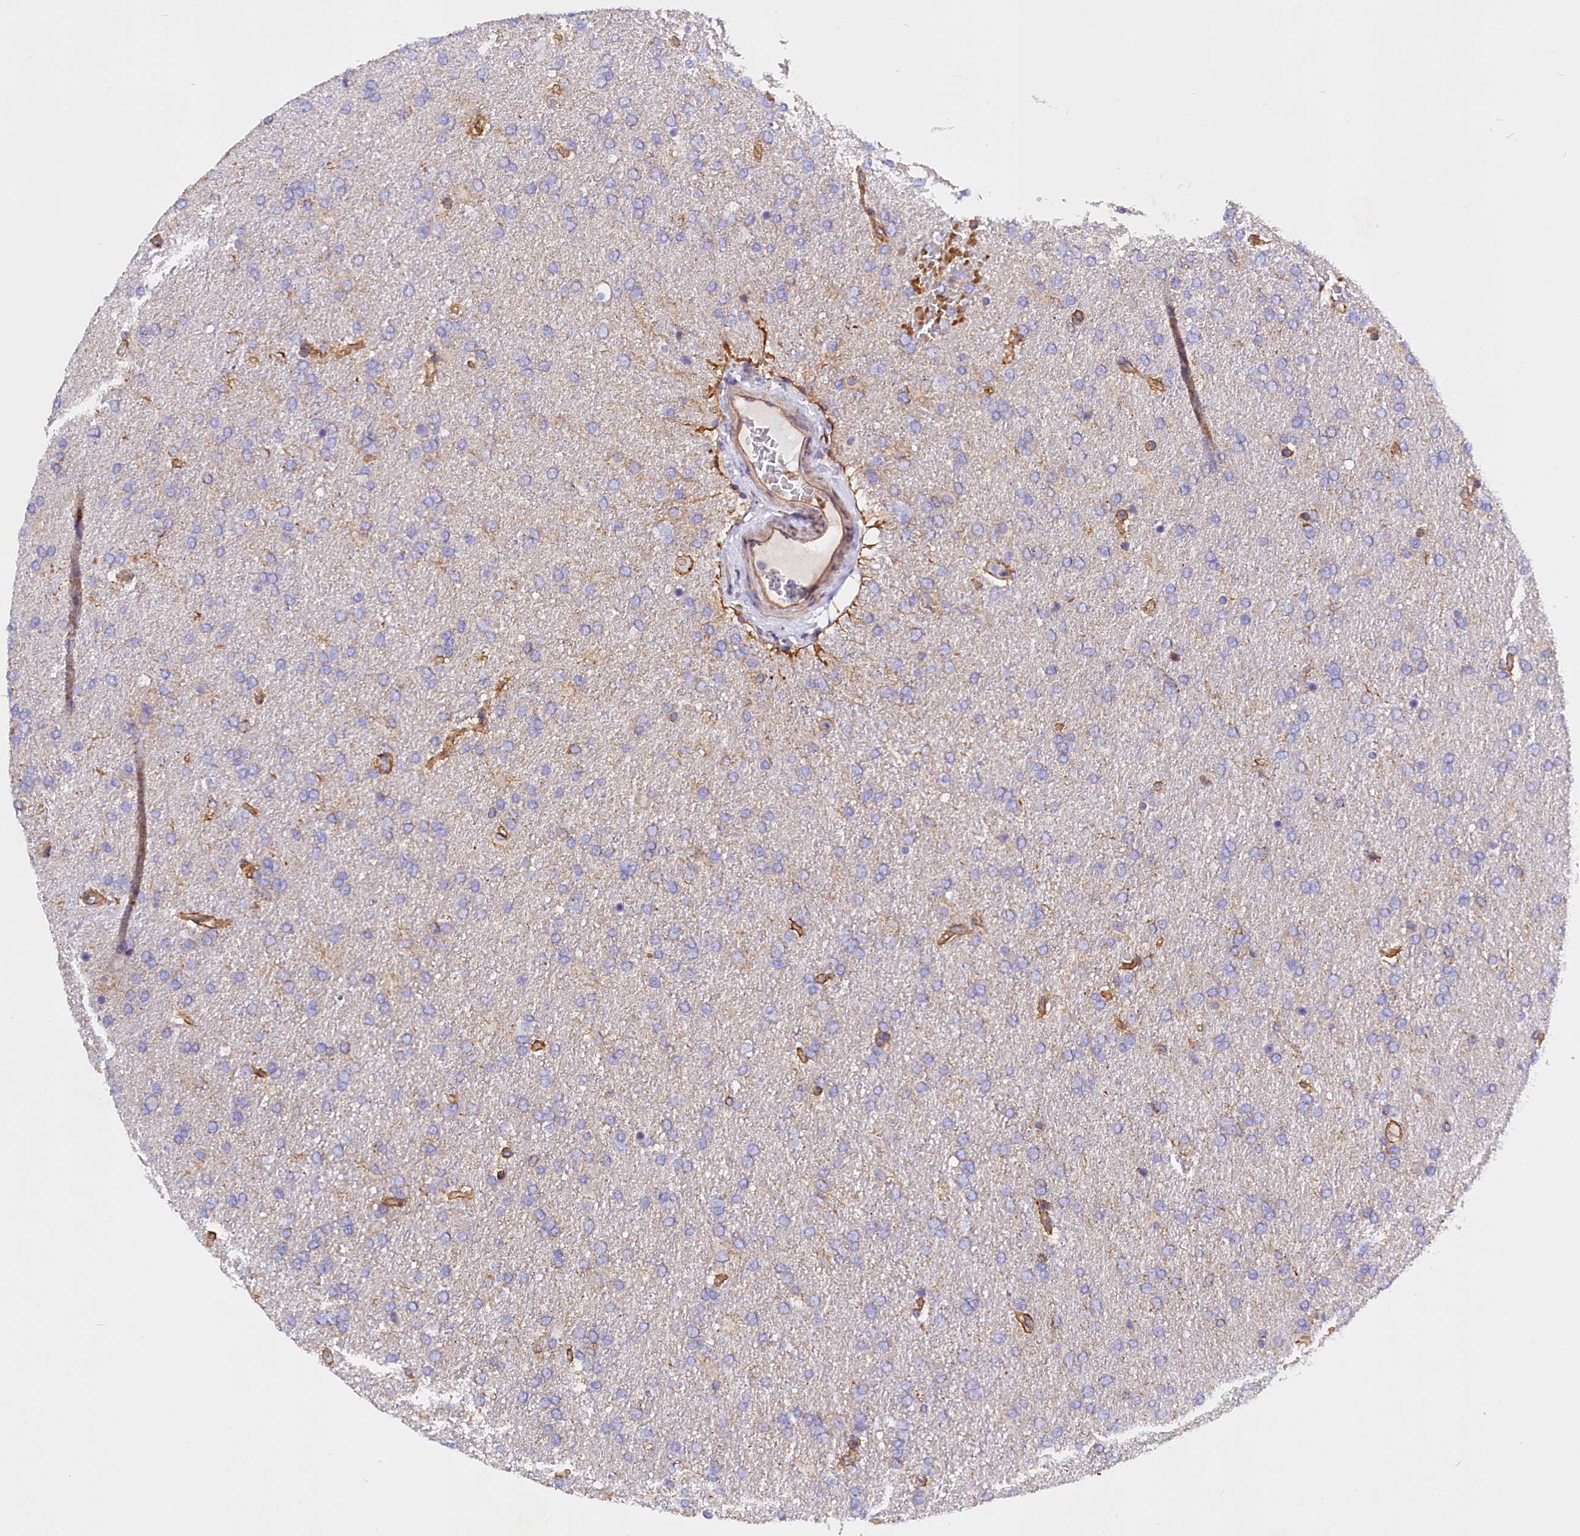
{"staining": {"intensity": "negative", "quantity": "none", "location": "none"}, "tissue": "glioma", "cell_type": "Tumor cells", "image_type": "cancer", "snomed": [{"axis": "morphology", "description": "Glioma, malignant, High grade"}, {"axis": "topography", "description": "Brain"}], "caption": "Immunohistochemistry (IHC) of glioma shows no staining in tumor cells.", "gene": "MED20", "patient": {"sex": "male", "age": 72}}